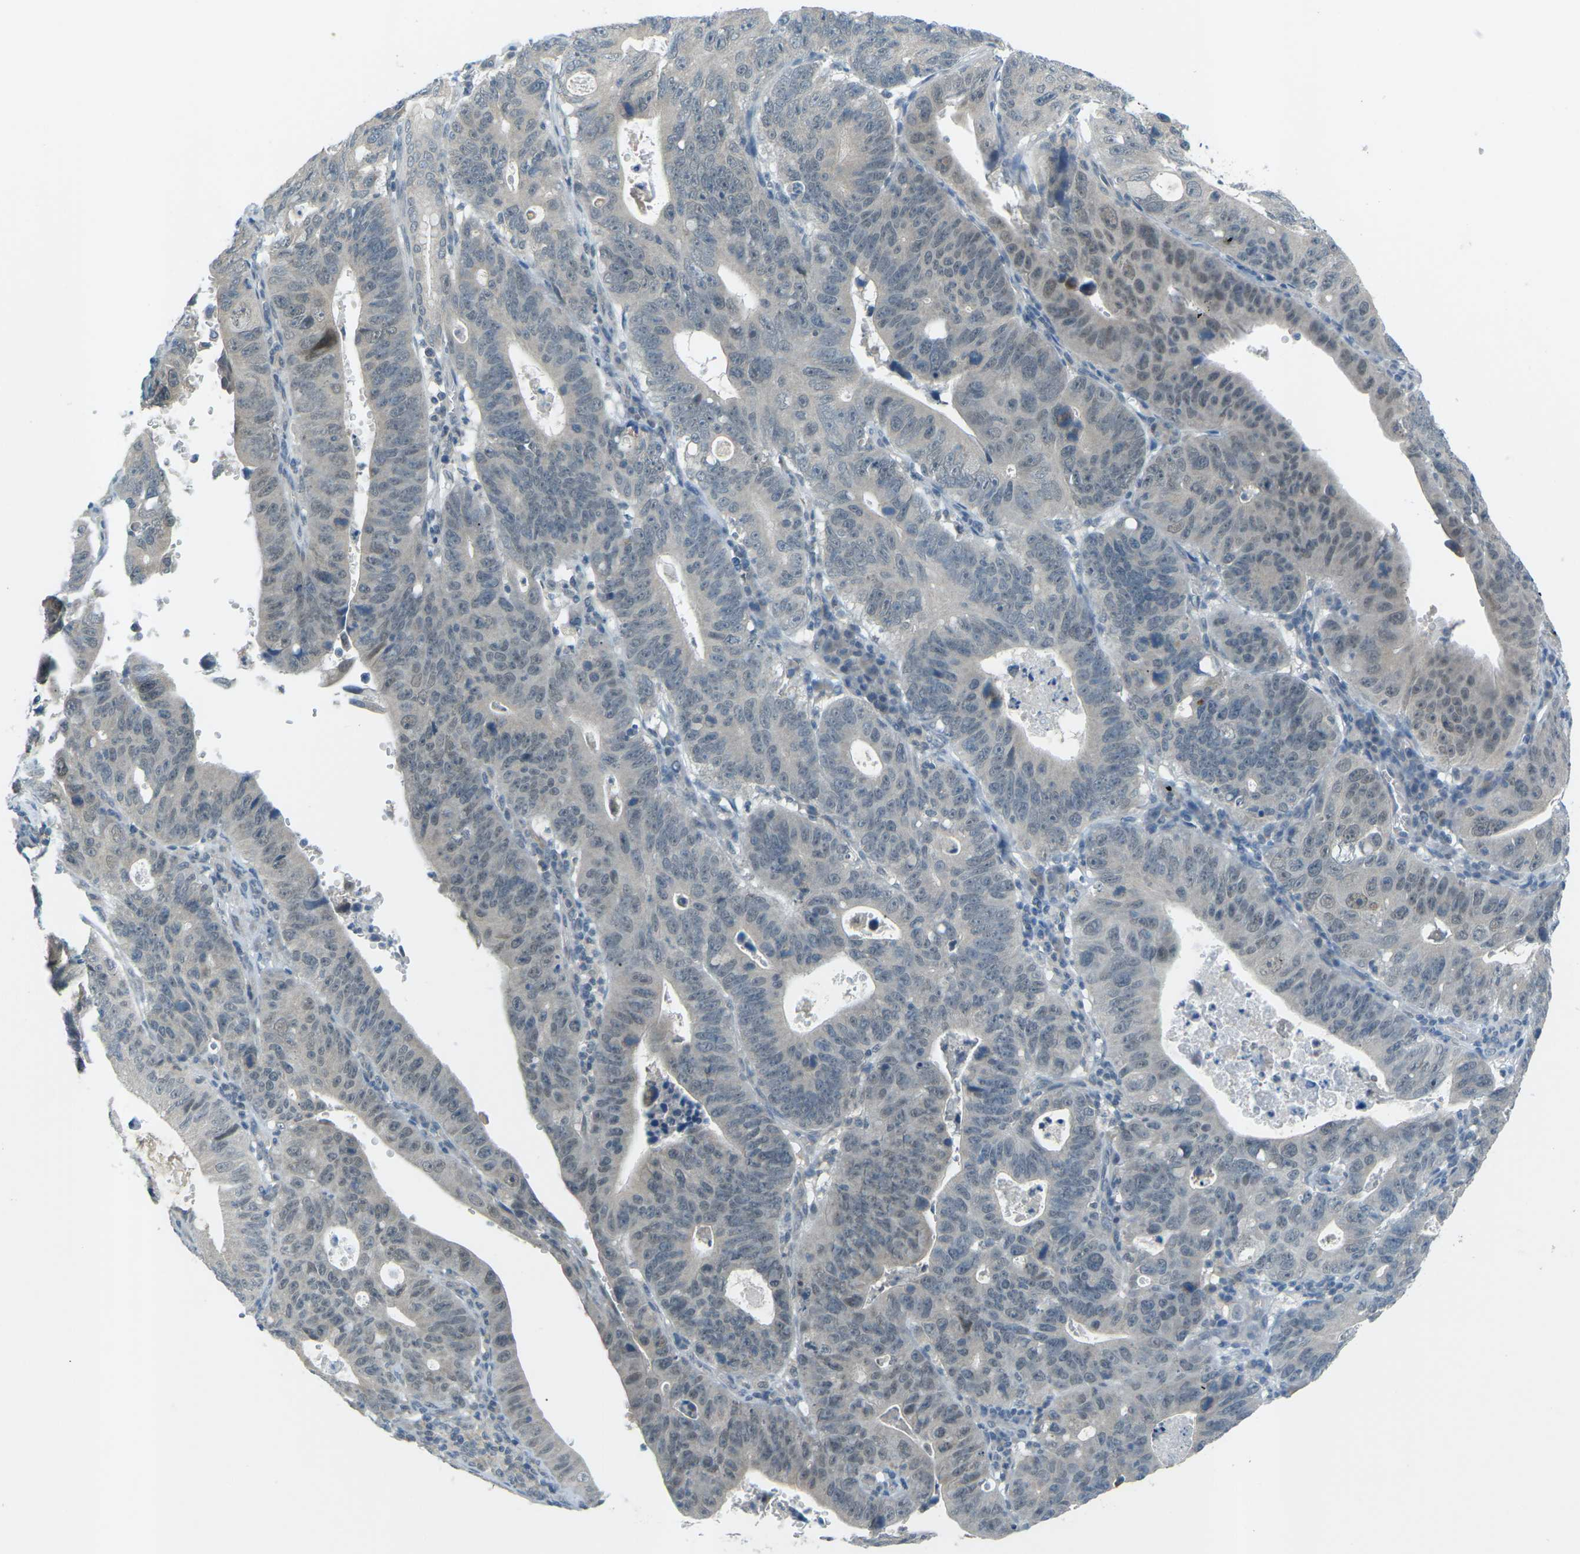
{"staining": {"intensity": "negative", "quantity": "none", "location": "none"}, "tissue": "stomach cancer", "cell_type": "Tumor cells", "image_type": "cancer", "snomed": [{"axis": "morphology", "description": "Adenocarcinoma, NOS"}, {"axis": "topography", "description": "Stomach"}], "caption": "Immunohistochemistry of human stomach adenocarcinoma demonstrates no positivity in tumor cells.", "gene": "RTN3", "patient": {"sex": "male", "age": 59}}